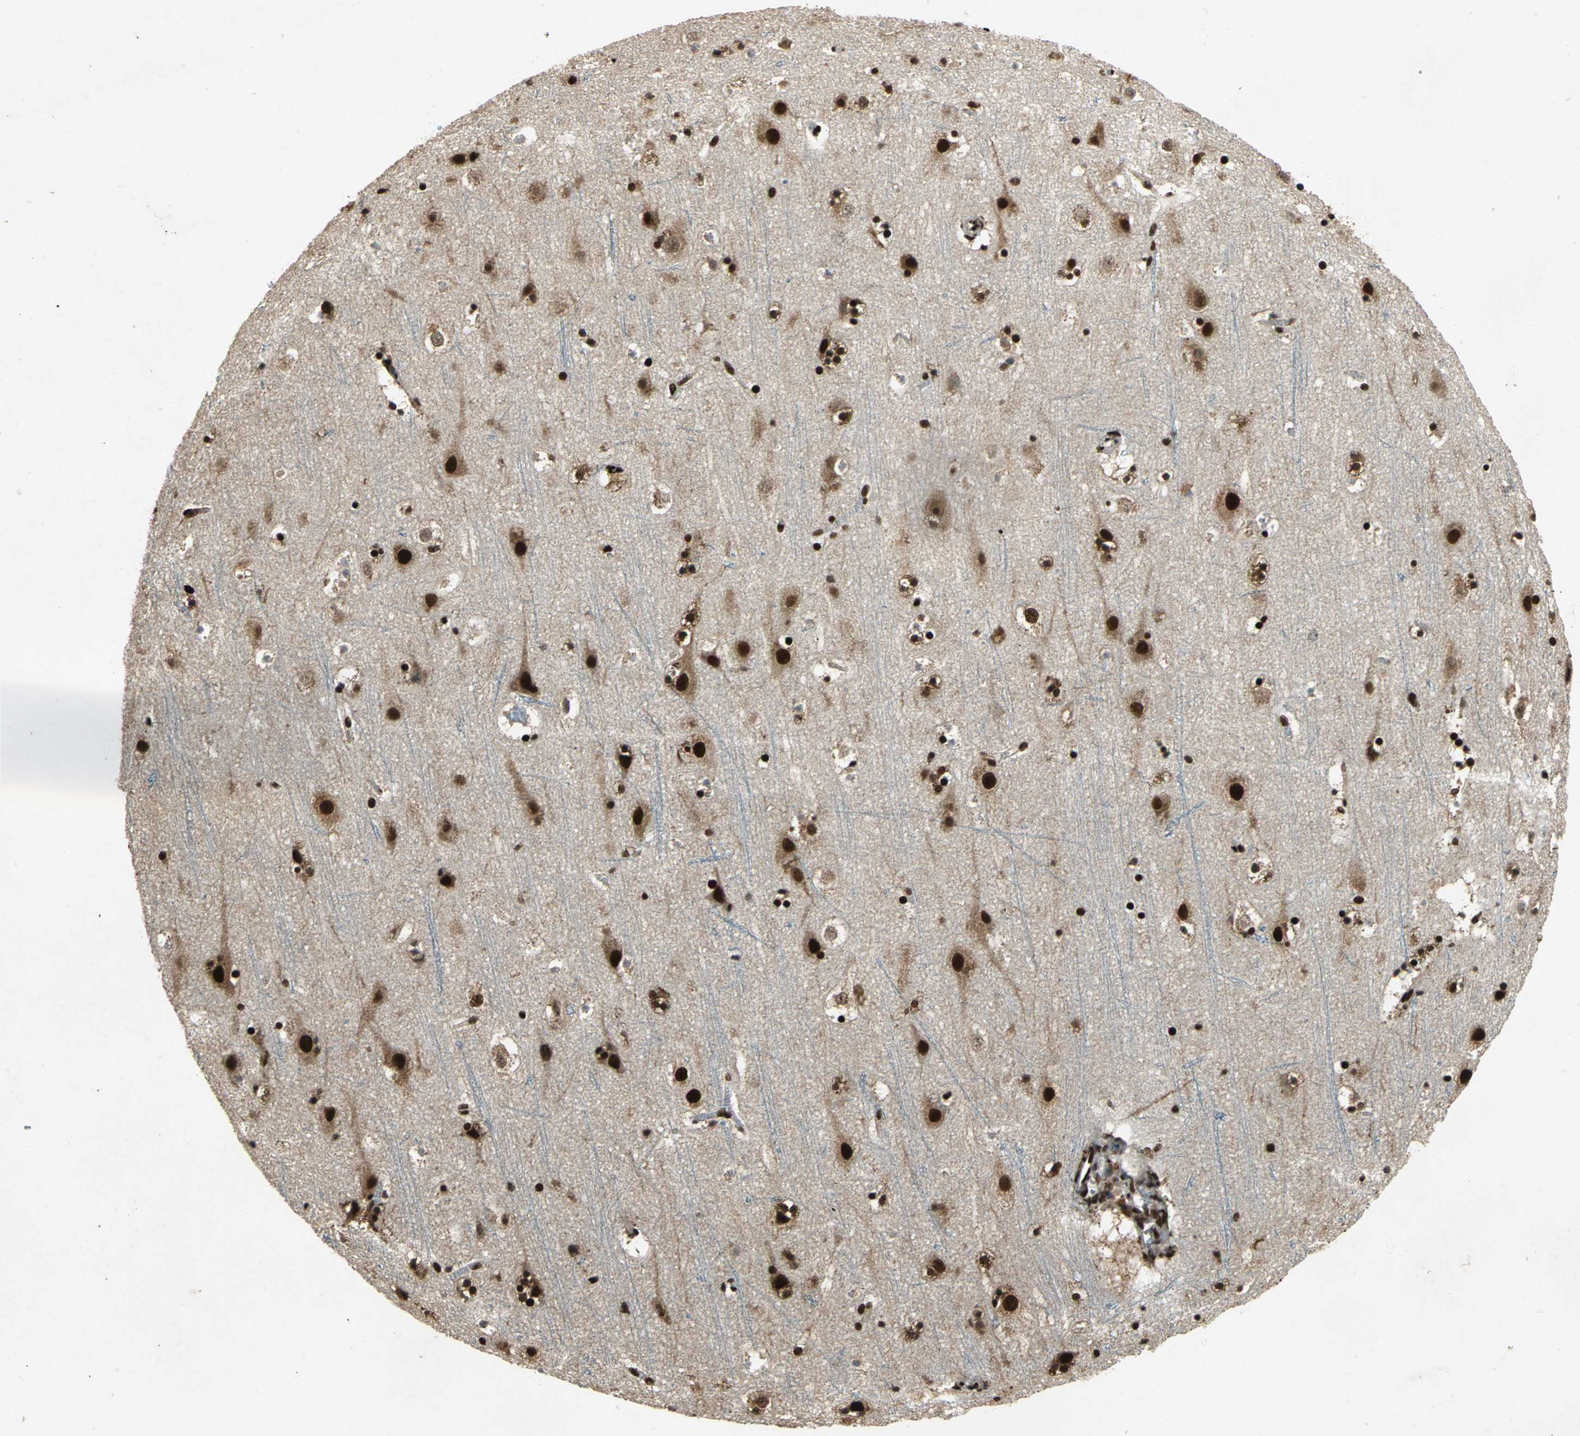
{"staining": {"intensity": "strong", "quantity": ">75%", "location": "nuclear"}, "tissue": "cerebral cortex", "cell_type": "Endothelial cells", "image_type": "normal", "snomed": [{"axis": "morphology", "description": "Normal tissue, NOS"}, {"axis": "topography", "description": "Cerebral cortex"}], "caption": "Protein staining of unremarkable cerebral cortex displays strong nuclear staining in about >75% of endothelial cells.", "gene": "MTA2", "patient": {"sex": "male", "age": 45}}